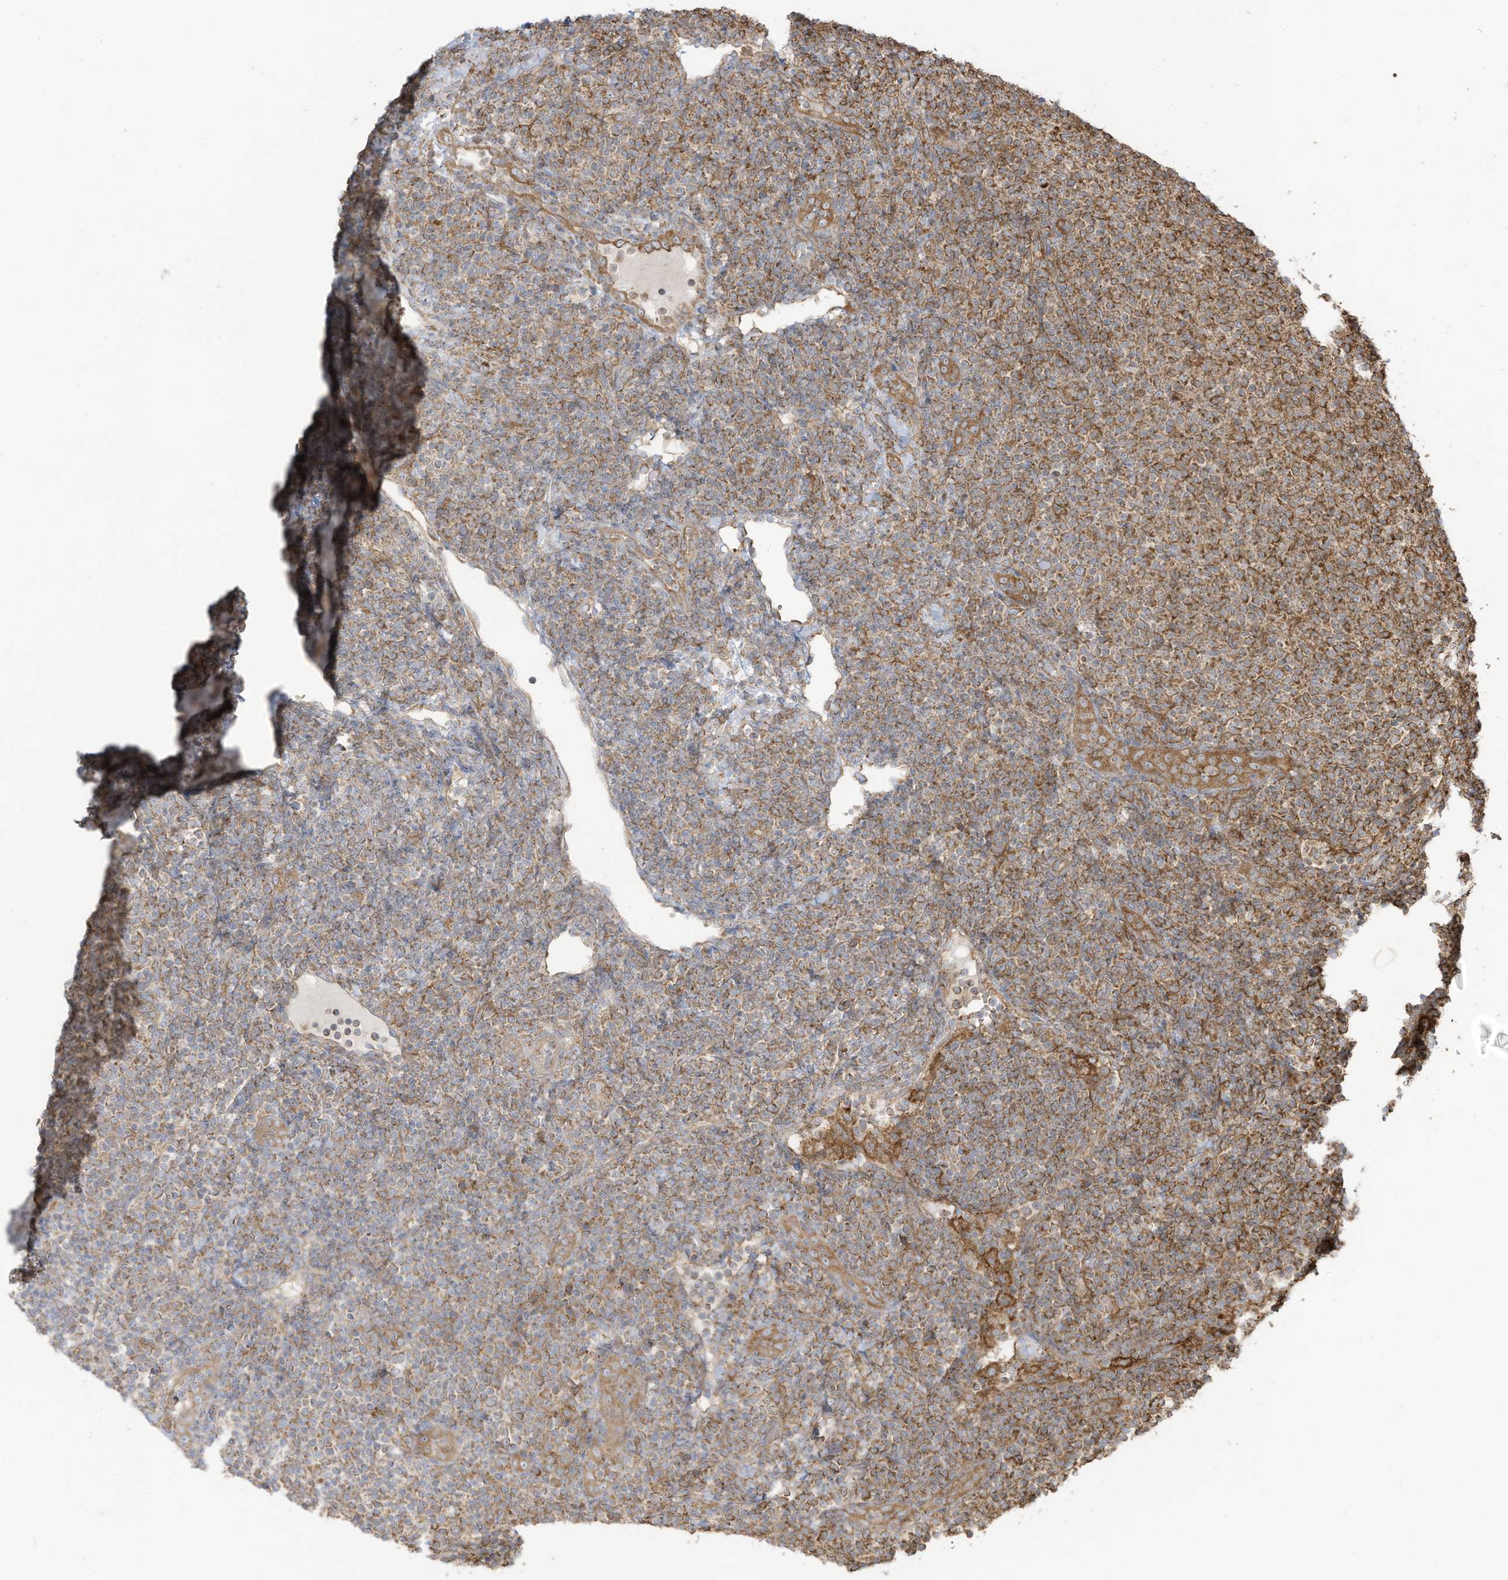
{"staining": {"intensity": "moderate", "quantity": "25%-75%", "location": "cytoplasmic/membranous"}, "tissue": "lymphoma", "cell_type": "Tumor cells", "image_type": "cancer", "snomed": [{"axis": "morphology", "description": "Malignant lymphoma, non-Hodgkin's type, Low grade"}, {"axis": "topography", "description": "Lymph node"}], "caption": "IHC (DAB (3,3'-diaminobenzidine)) staining of lymphoma exhibits moderate cytoplasmic/membranous protein staining in approximately 25%-75% of tumor cells.", "gene": "CGAS", "patient": {"sex": "male", "age": 66}}